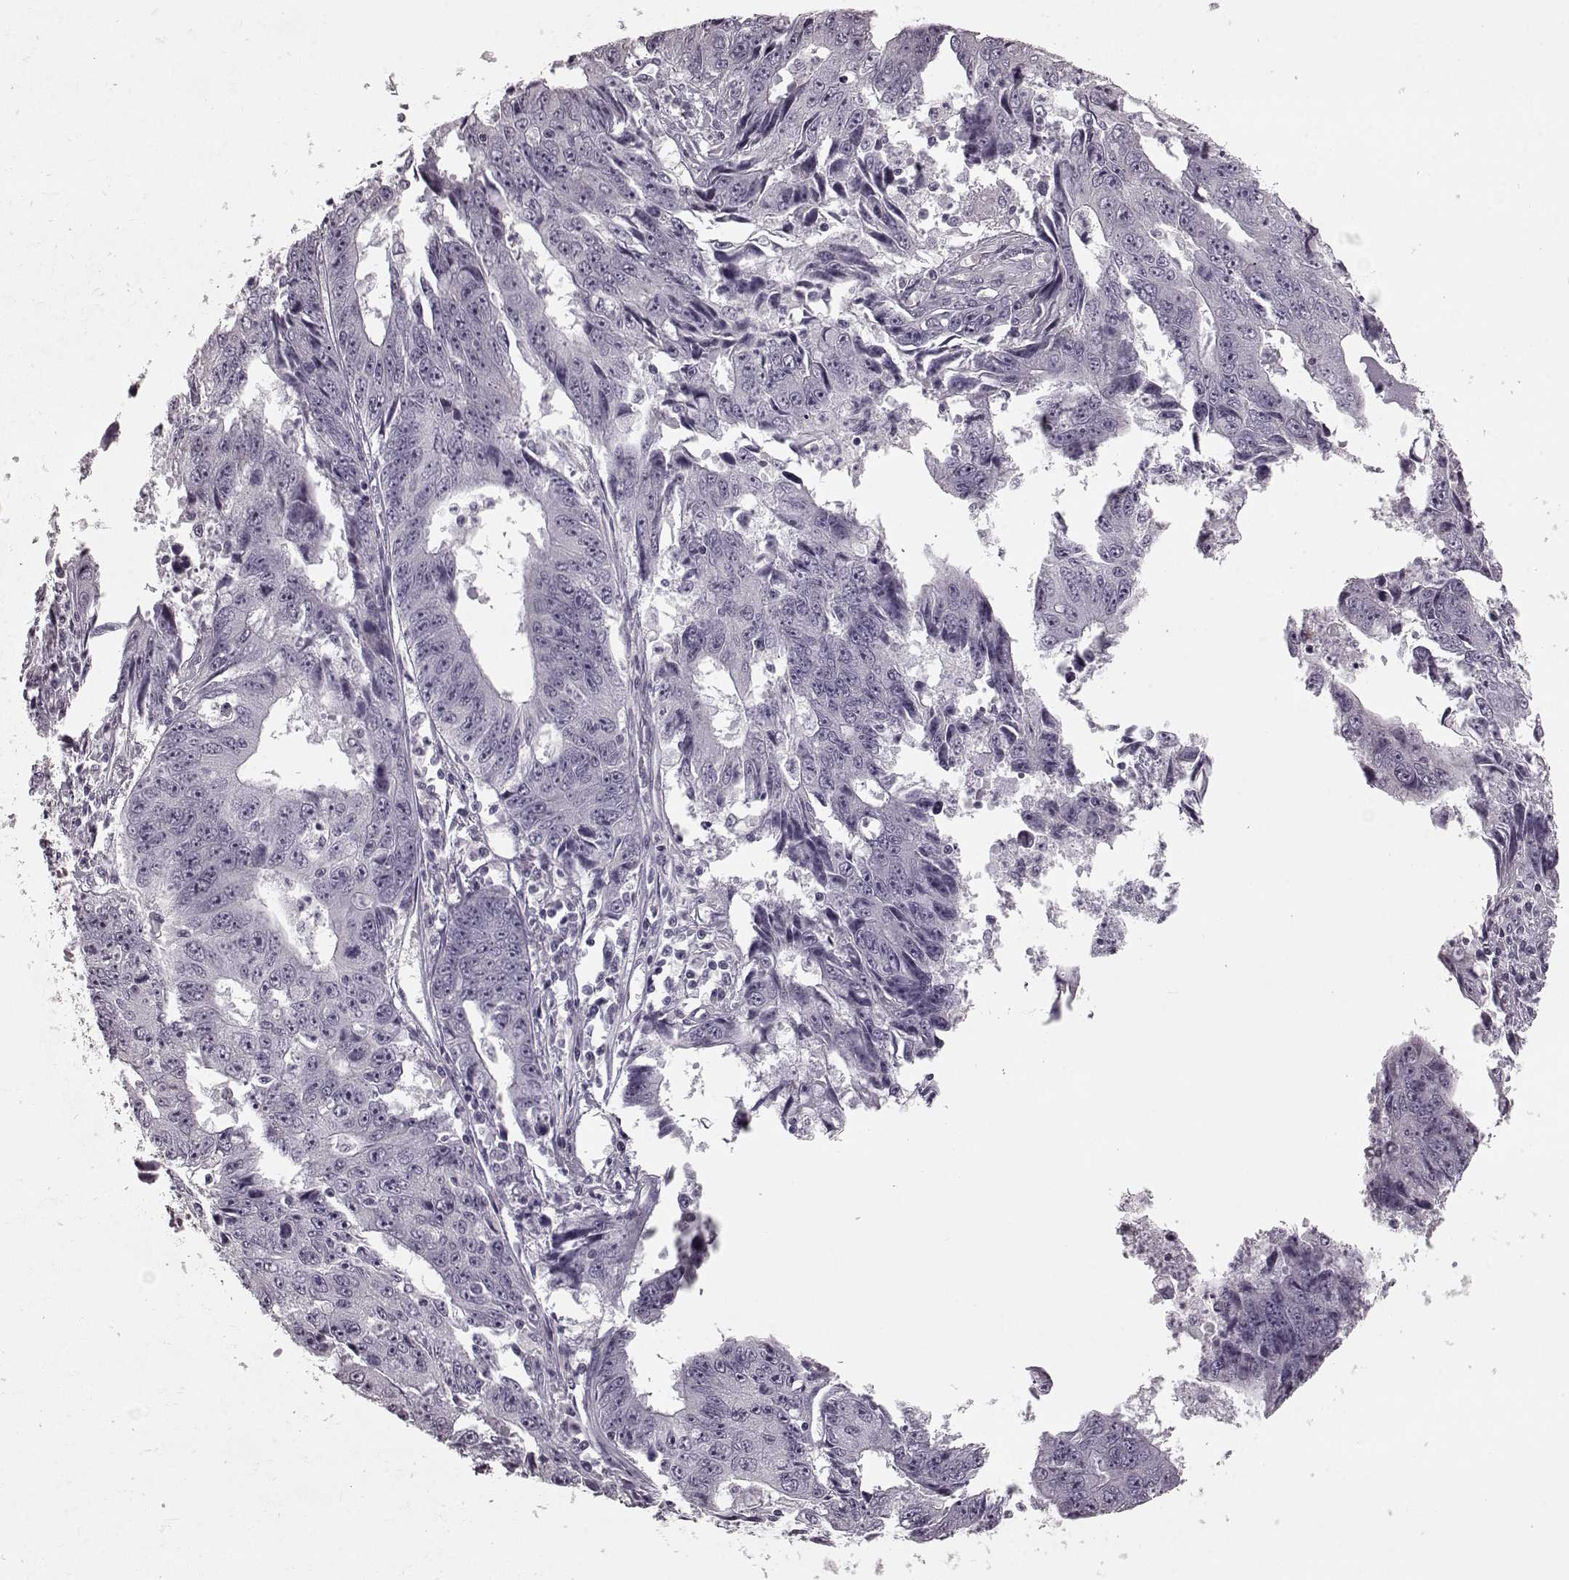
{"staining": {"intensity": "negative", "quantity": "none", "location": "none"}, "tissue": "liver cancer", "cell_type": "Tumor cells", "image_type": "cancer", "snomed": [{"axis": "morphology", "description": "Cholangiocarcinoma"}, {"axis": "topography", "description": "Liver"}], "caption": "The micrograph shows no staining of tumor cells in liver cholangiocarcinoma.", "gene": "CST7", "patient": {"sex": "male", "age": 65}}